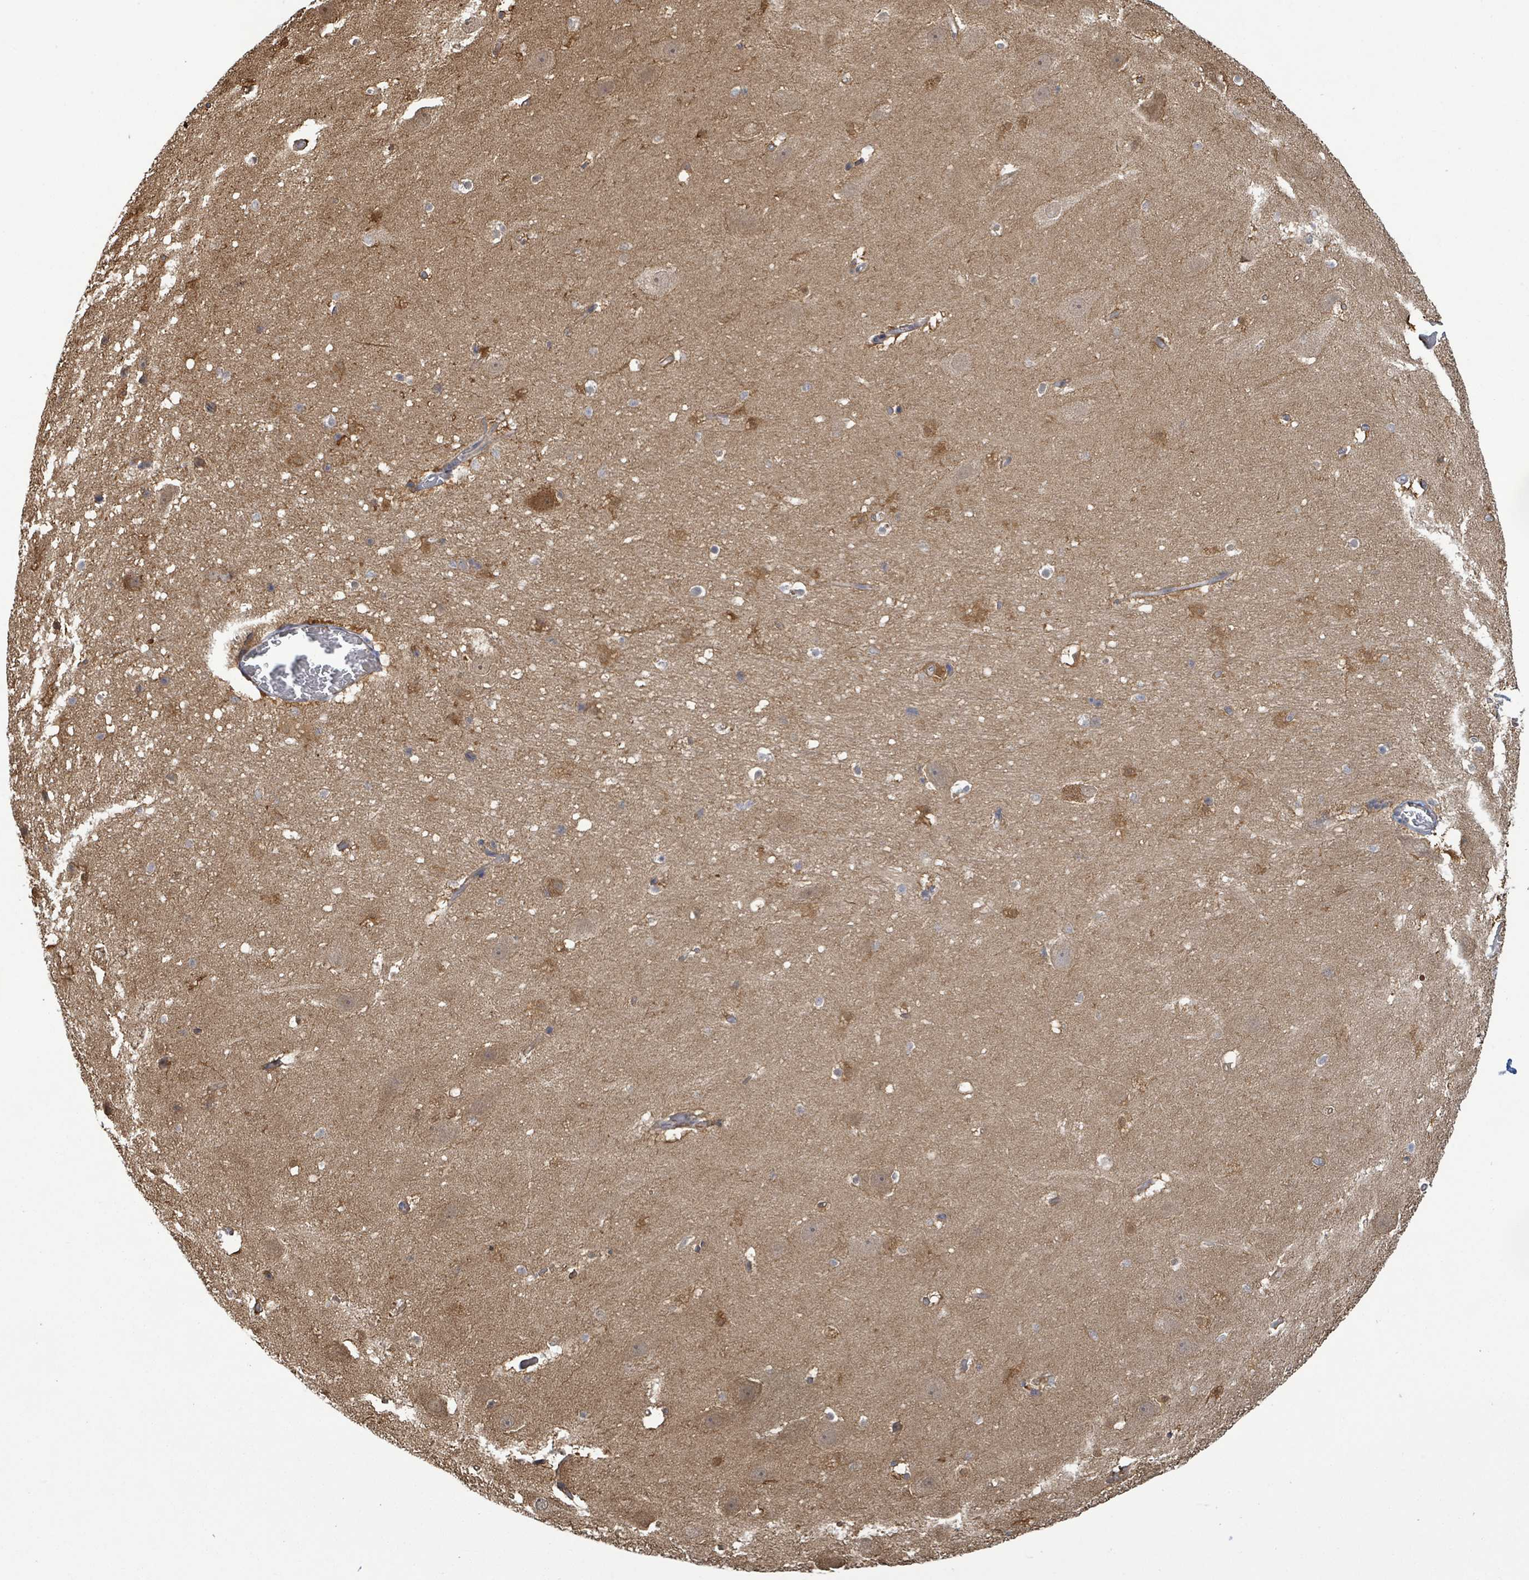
{"staining": {"intensity": "weak", "quantity": "<25%", "location": "cytoplasmic/membranous"}, "tissue": "hippocampus", "cell_type": "Glial cells", "image_type": "normal", "snomed": [{"axis": "morphology", "description": "Normal tissue, NOS"}, {"axis": "topography", "description": "Hippocampus"}], "caption": "An image of hippocampus stained for a protein shows no brown staining in glial cells.", "gene": "PGAM1", "patient": {"sex": "male", "age": 37}}